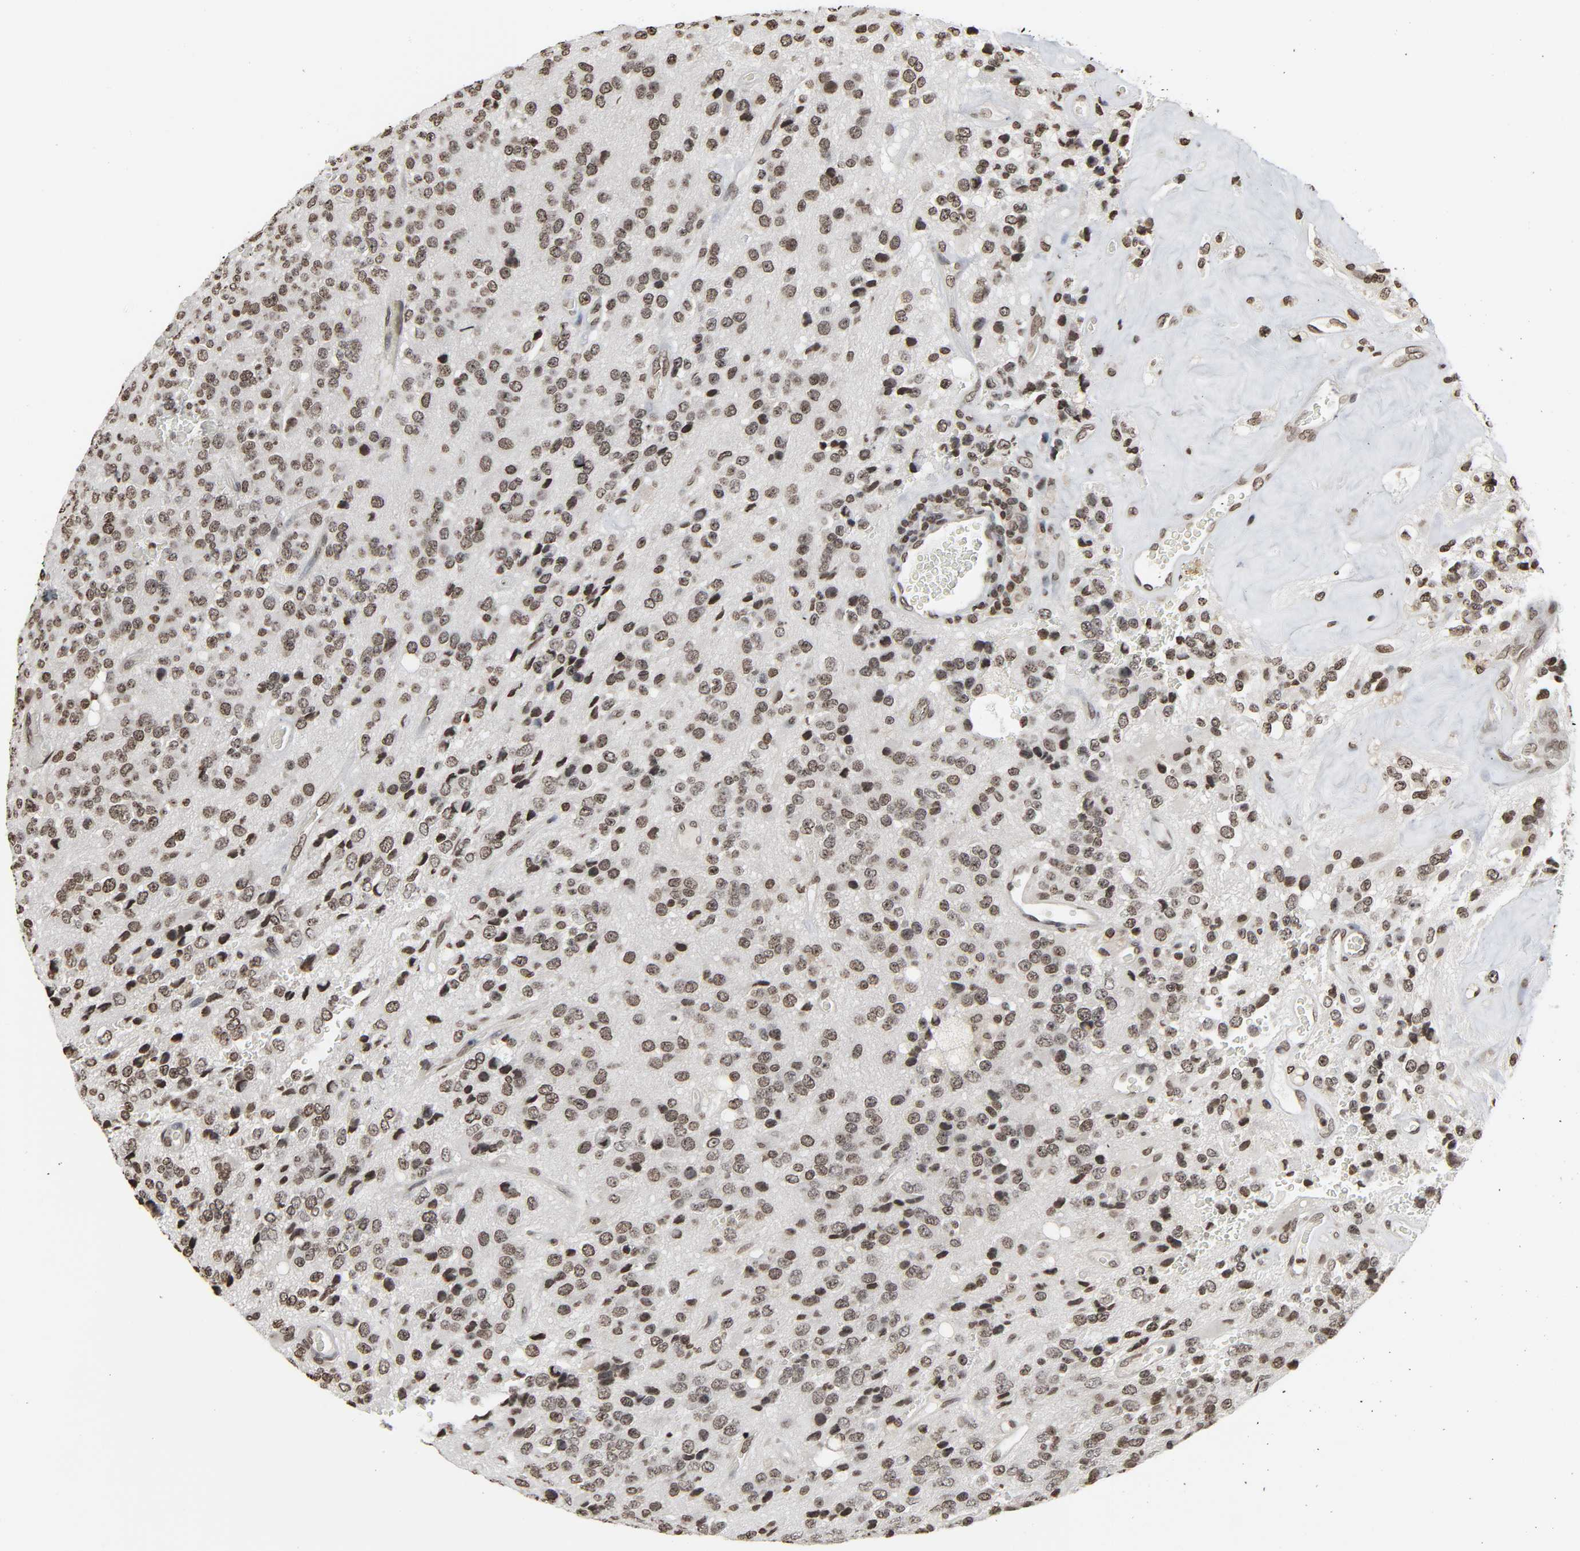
{"staining": {"intensity": "moderate", "quantity": ">75%", "location": "nuclear"}, "tissue": "glioma", "cell_type": "Tumor cells", "image_type": "cancer", "snomed": [{"axis": "morphology", "description": "Glioma, malignant, High grade"}, {"axis": "topography", "description": "pancreas cauda"}], "caption": "Protein analysis of glioma tissue reveals moderate nuclear expression in approximately >75% of tumor cells. The staining was performed using DAB (3,3'-diaminobenzidine), with brown indicating positive protein expression. Nuclei are stained blue with hematoxylin.", "gene": "ELAVL1", "patient": {"sex": "male", "age": 60}}